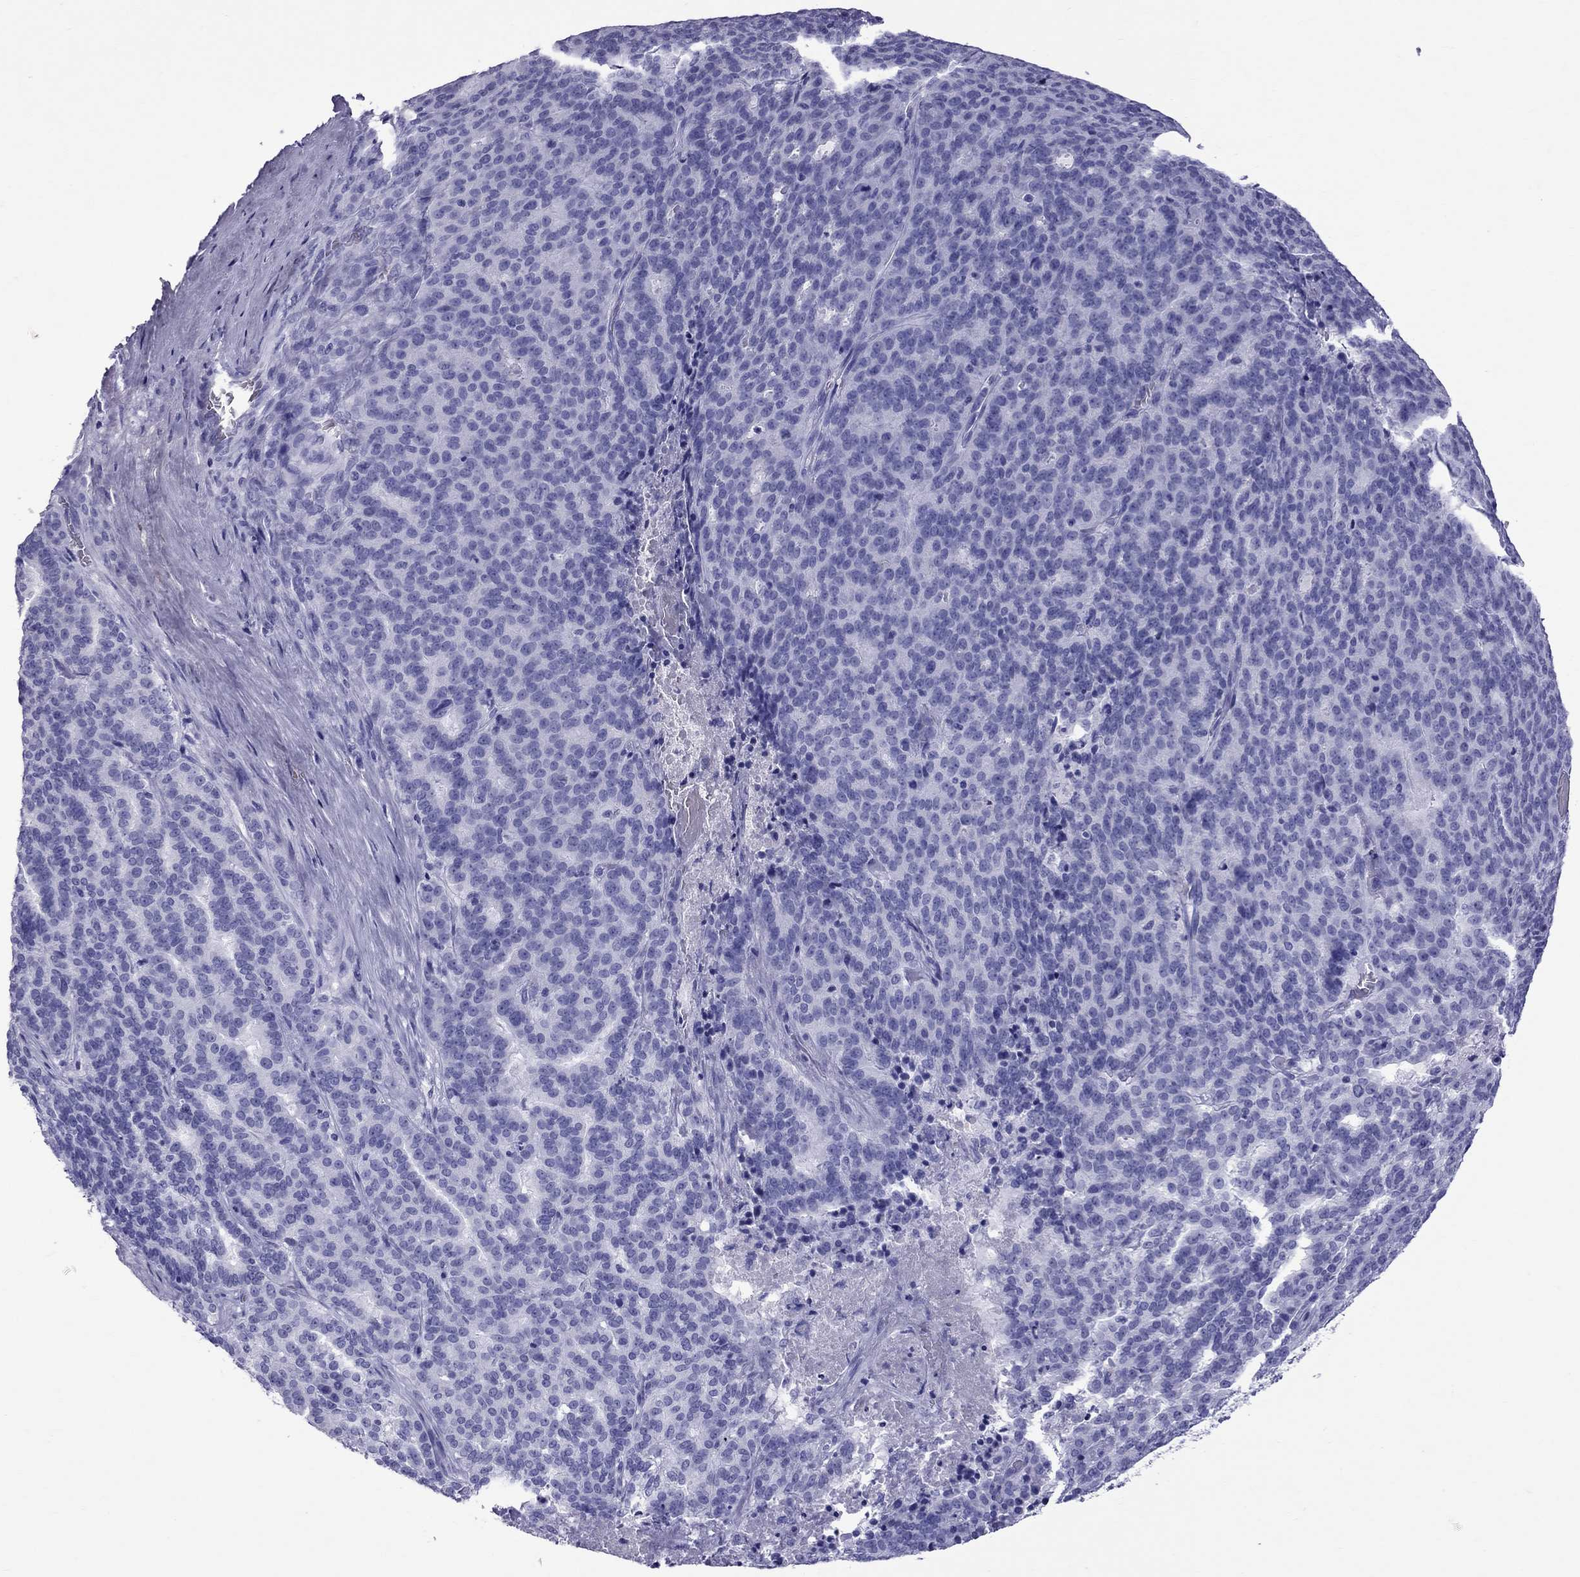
{"staining": {"intensity": "negative", "quantity": "none", "location": "none"}, "tissue": "liver cancer", "cell_type": "Tumor cells", "image_type": "cancer", "snomed": [{"axis": "morphology", "description": "Cholangiocarcinoma"}, {"axis": "topography", "description": "Liver"}], "caption": "This is an IHC image of human liver cancer. There is no staining in tumor cells.", "gene": "SCART1", "patient": {"sex": "female", "age": 47}}